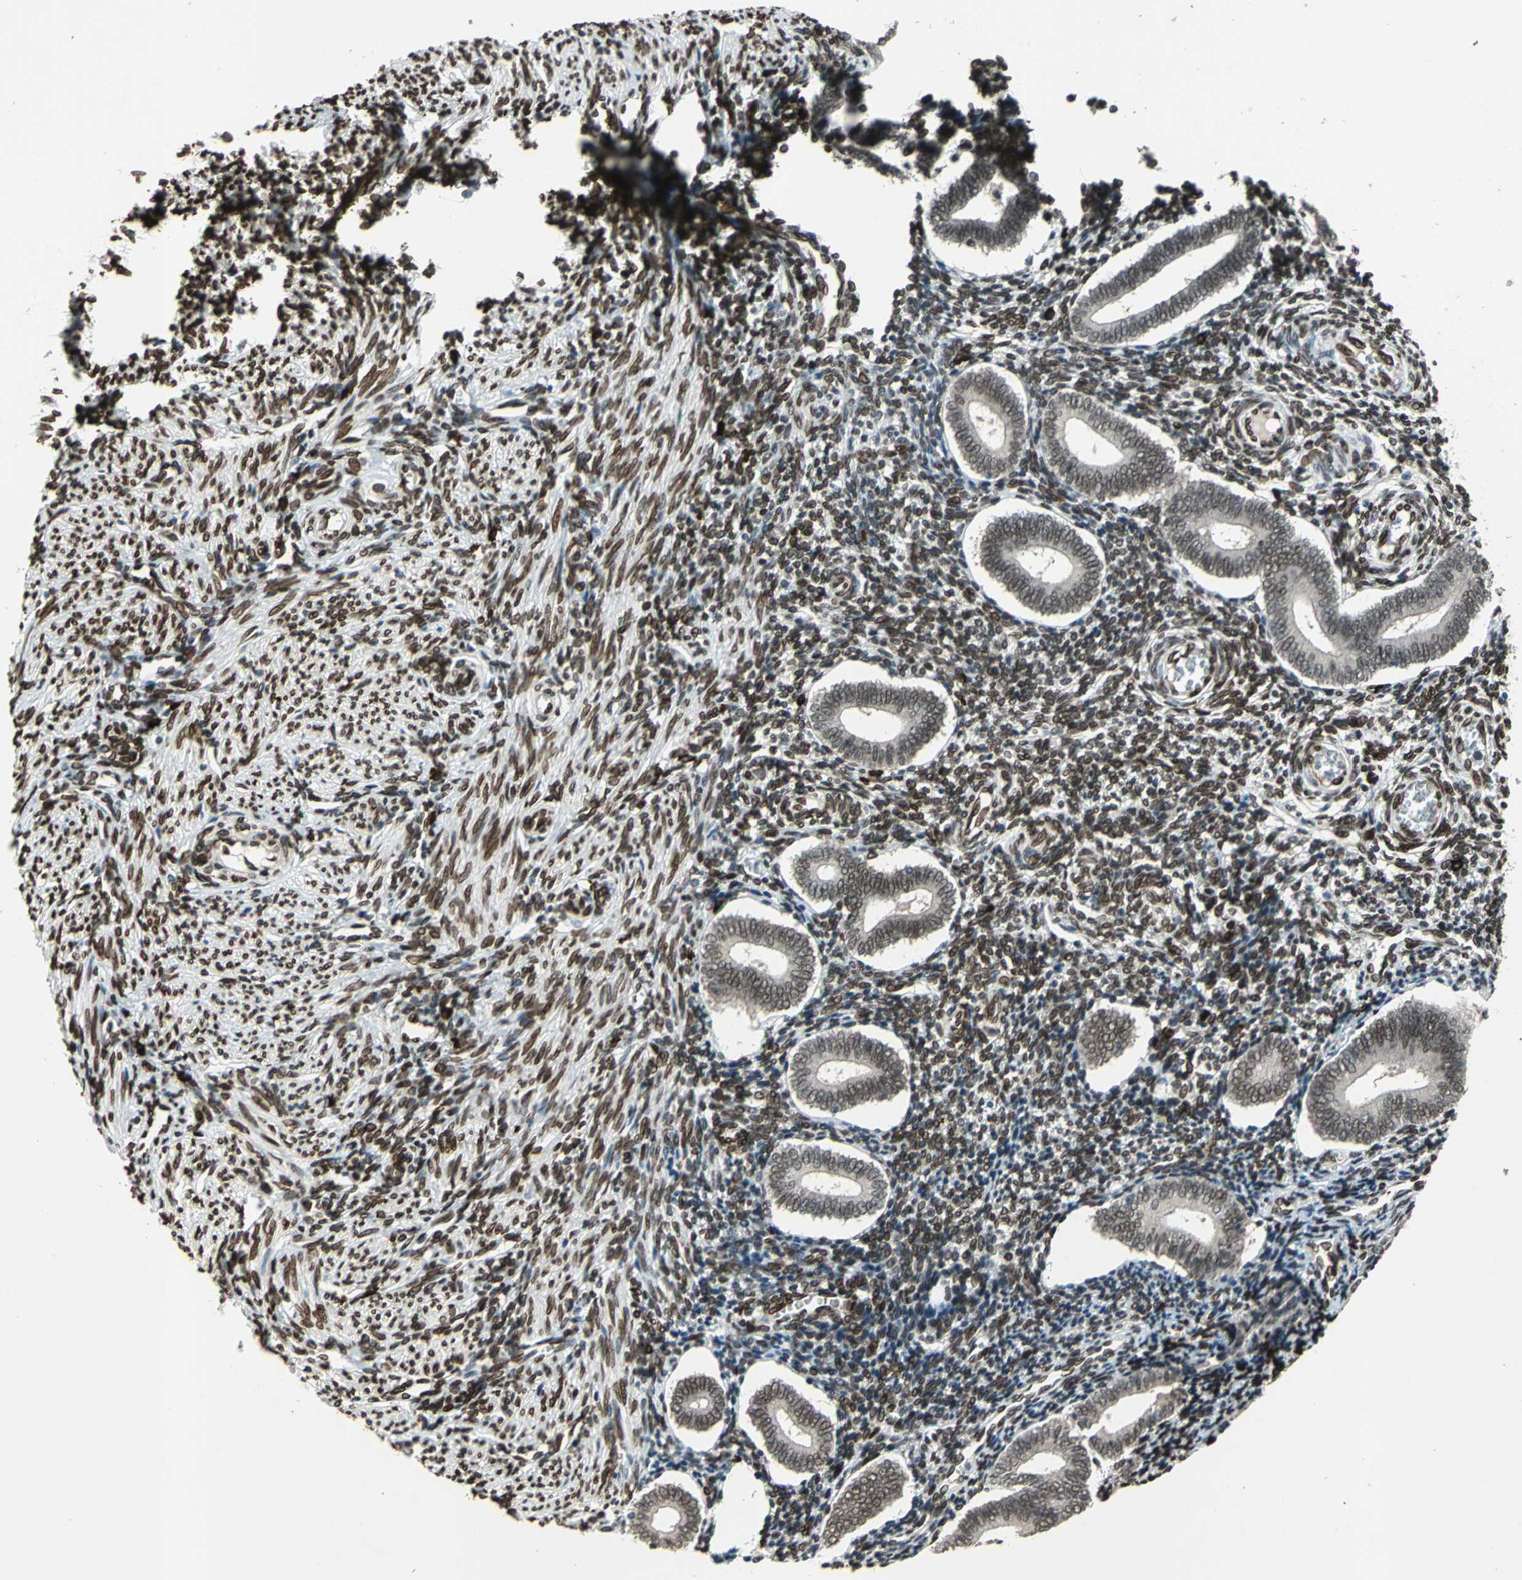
{"staining": {"intensity": "strong", "quantity": ">75%", "location": "nuclear"}, "tissue": "endometrium", "cell_type": "Cells in endometrial stroma", "image_type": "normal", "snomed": [{"axis": "morphology", "description": "Normal tissue, NOS"}, {"axis": "topography", "description": "Uterus"}, {"axis": "topography", "description": "Endometrium"}], "caption": "Unremarkable endometrium demonstrates strong nuclear staining in about >75% of cells in endometrial stroma.", "gene": "ISY1", "patient": {"sex": "female", "age": 33}}